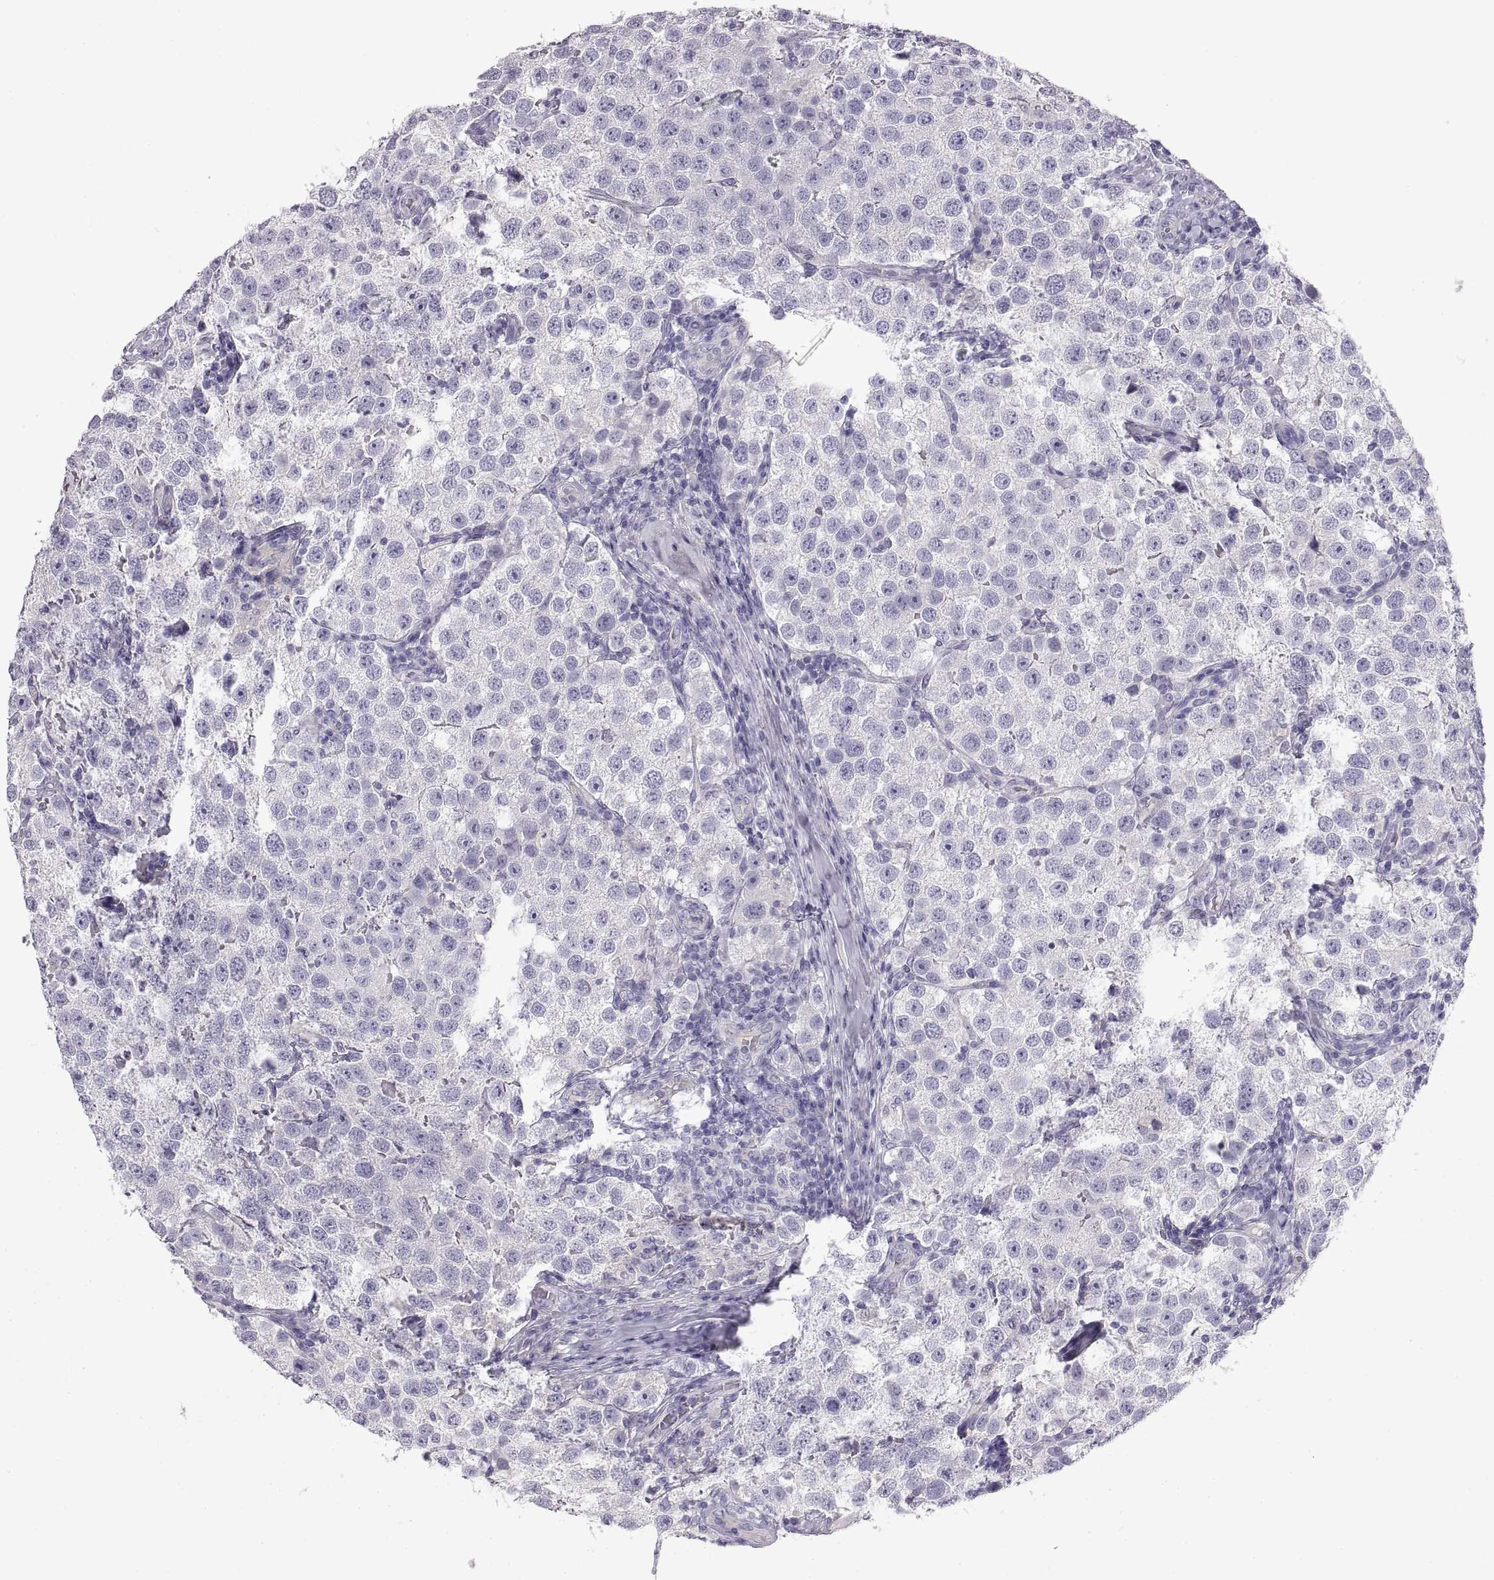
{"staining": {"intensity": "negative", "quantity": "none", "location": "none"}, "tissue": "testis cancer", "cell_type": "Tumor cells", "image_type": "cancer", "snomed": [{"axis": "morphology", "description": "Seminoma, NOS"}, {"axis": "topography", "description": "Testis"}], "caption": "Tumor cells show no significant protein expression in testis seminoma.", "gene": "CRYBB3", "patient": {"sex": "male", "age": 37}}